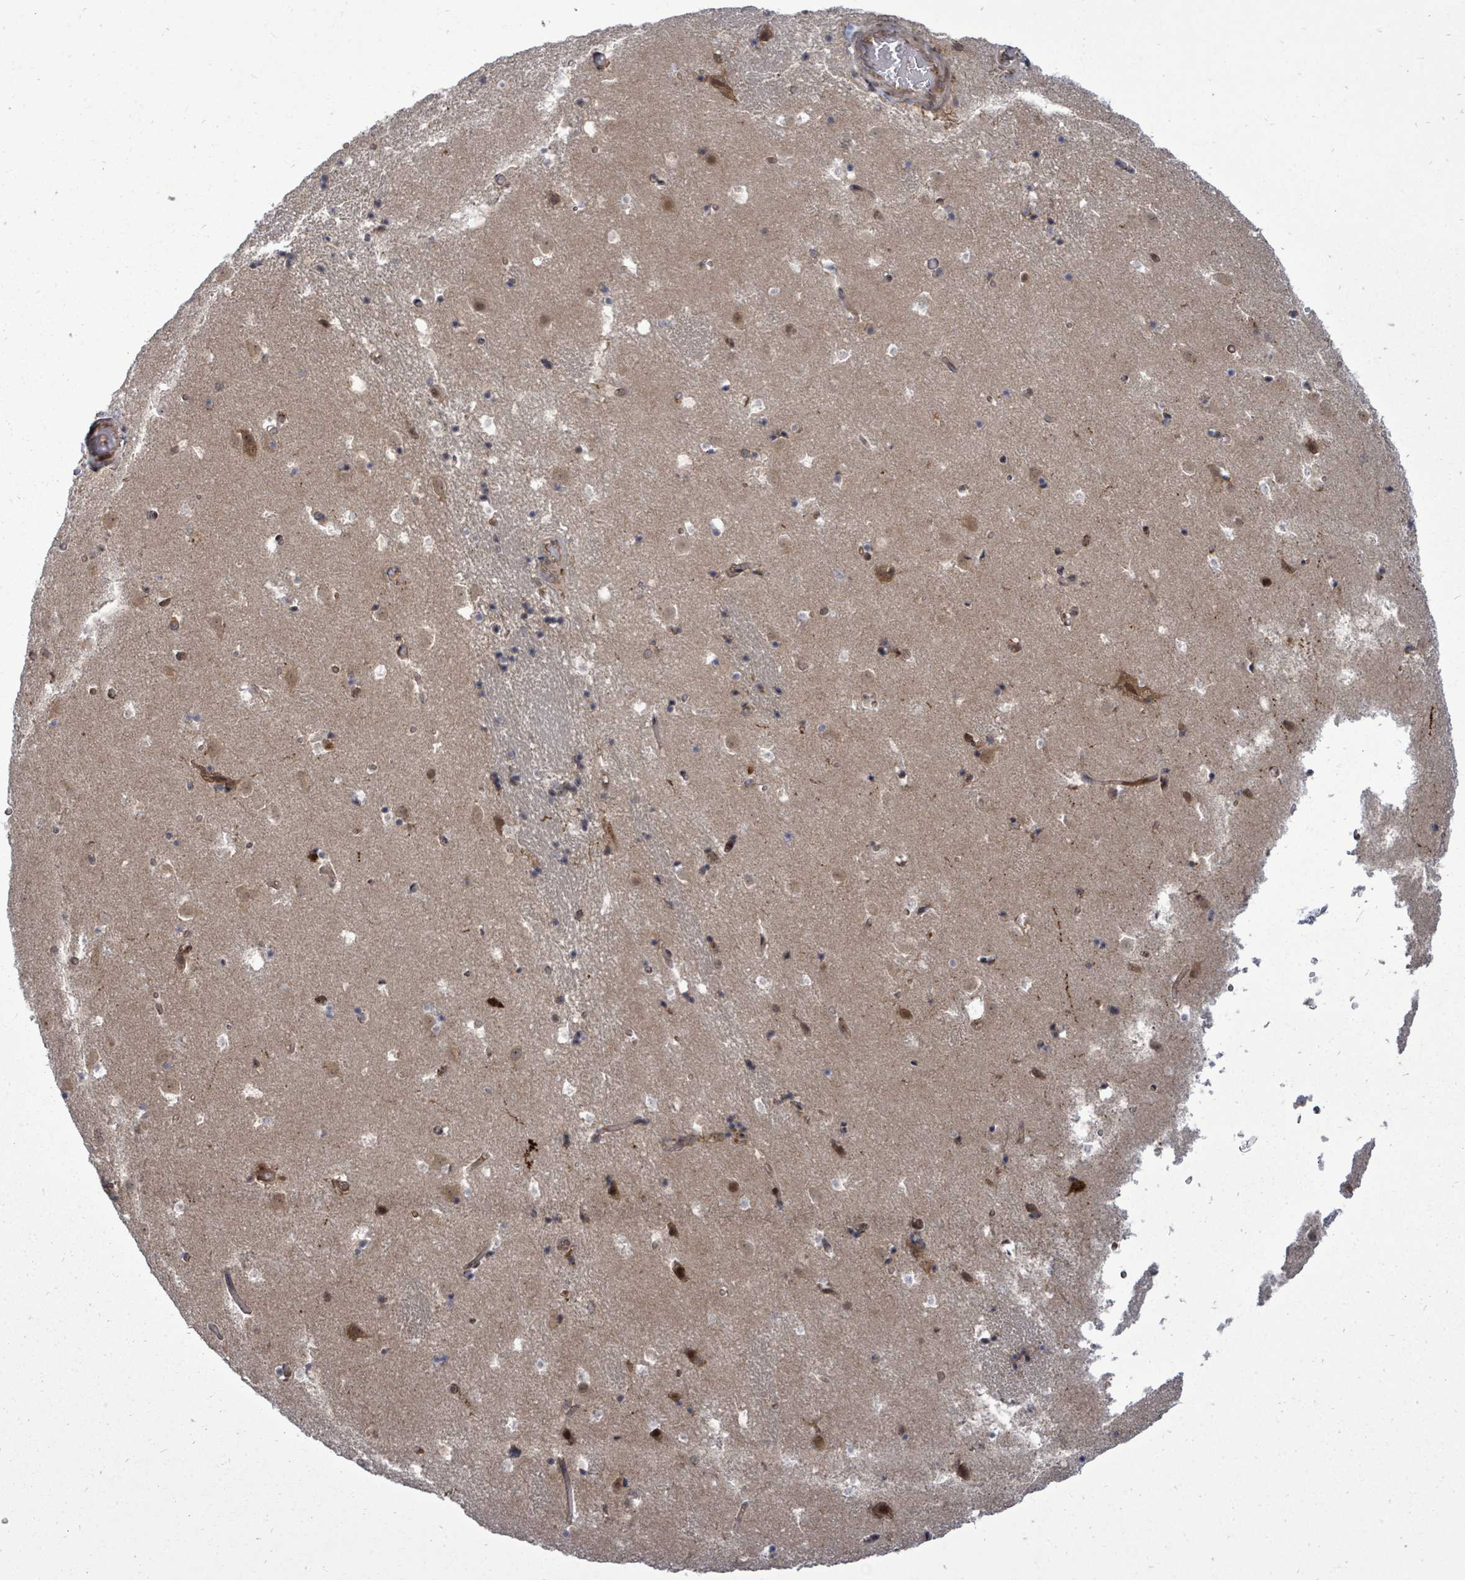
{"staining": {"intensity": "moderate", "quantity": "<25%", "location": "cytoplasmic/membranous"}, "tissue": "caudate", "cell_type": "Glial cells", "image_type": "normal", "snomed": [{"axis": "morphology", "description": "Normal tissue, NOS"}, {"axis": "topography", "description": "Lateral ventricle wall"}], "caption": "Protein analysis of benign caudate shows moderate cytoplasmic/membranous expression in approximately <25% of glial cells.", "gene": "EIF3CL", "patient": {"sex": "male", "age": 25}}